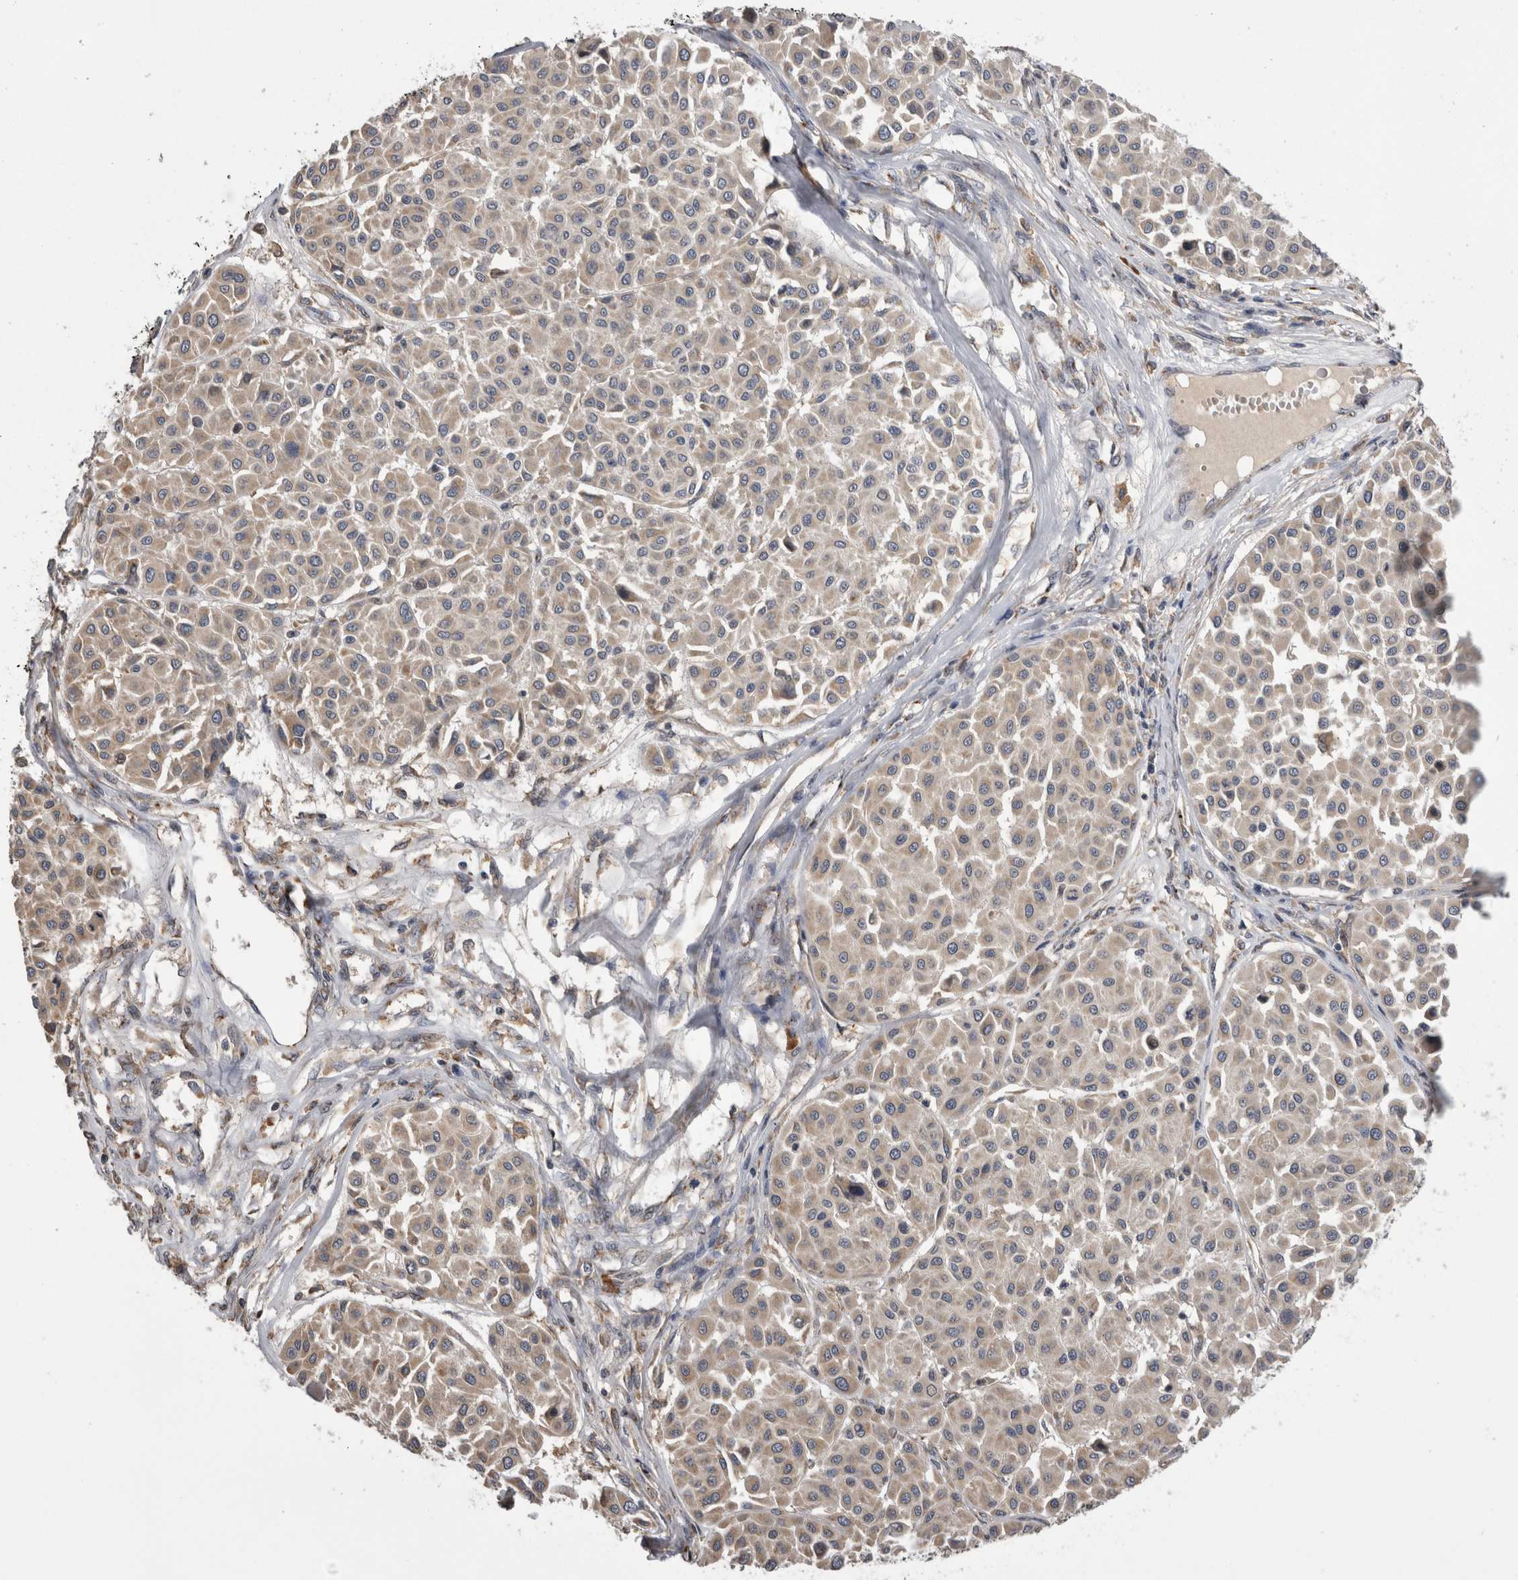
{"staining": {"intensity": "weak", "quantity": ">75%", "location": "cytoplasmic/membranous"}, "tissue": "melanoma", "cell_type": "Tumor cells", "image_type": "cancer", "snomed": [{"axis": "morphology", "description": "Malignant melanoma, Metastatic site"}, {"axis": "topography", "description": "Soft tissue"}], "caption": "This is a micrograph of immunohistochemistry staining of malignant melanoma (metastatic site), which shows weak positivity in the cytoplasmic/membranous of tumor cells.", "gene": "ANXA13", "patient": {"sex": "male", "age": 41}}